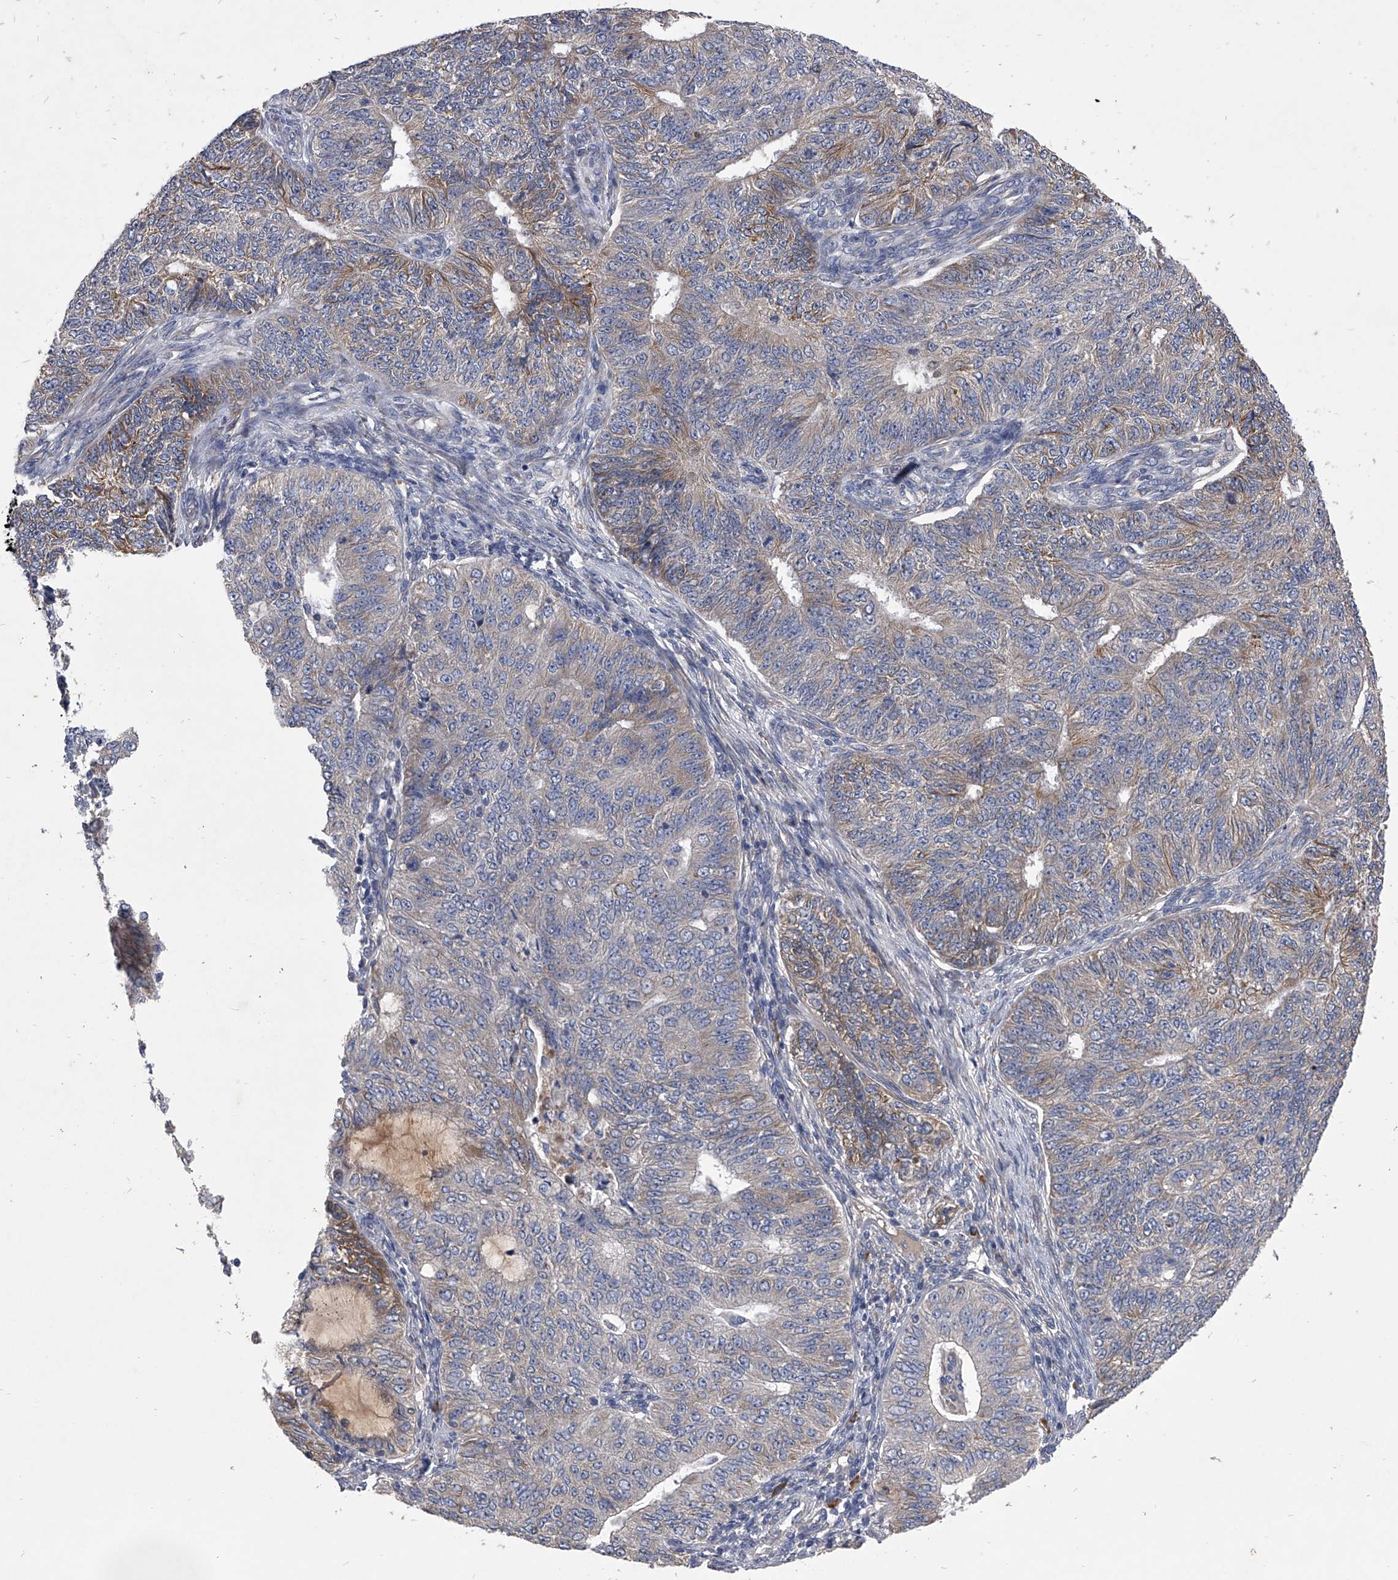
{"staining": {"intensity": "weak", "quantity": "<25%", "location": "cytoplasmic/membranous"}, "tissue": "endometrial cancer", "cell_type": "Tumor cells", "image_type": "cancer", "snomed": [{"axis": "morphology", "description": "Adenocarcinoma, NOS"}, {"axis": "topography", "description": "Endometrium"}], "caption": "High magnification brightfield microscopy of endometrial cancer (adenocarcinoma) stained with DAB (brown) and counterstained with hematoxylin (blue): tumor cells show no significant expression.", "gene": "CCR4", "patient": {"sex": "female", "age": 32}}